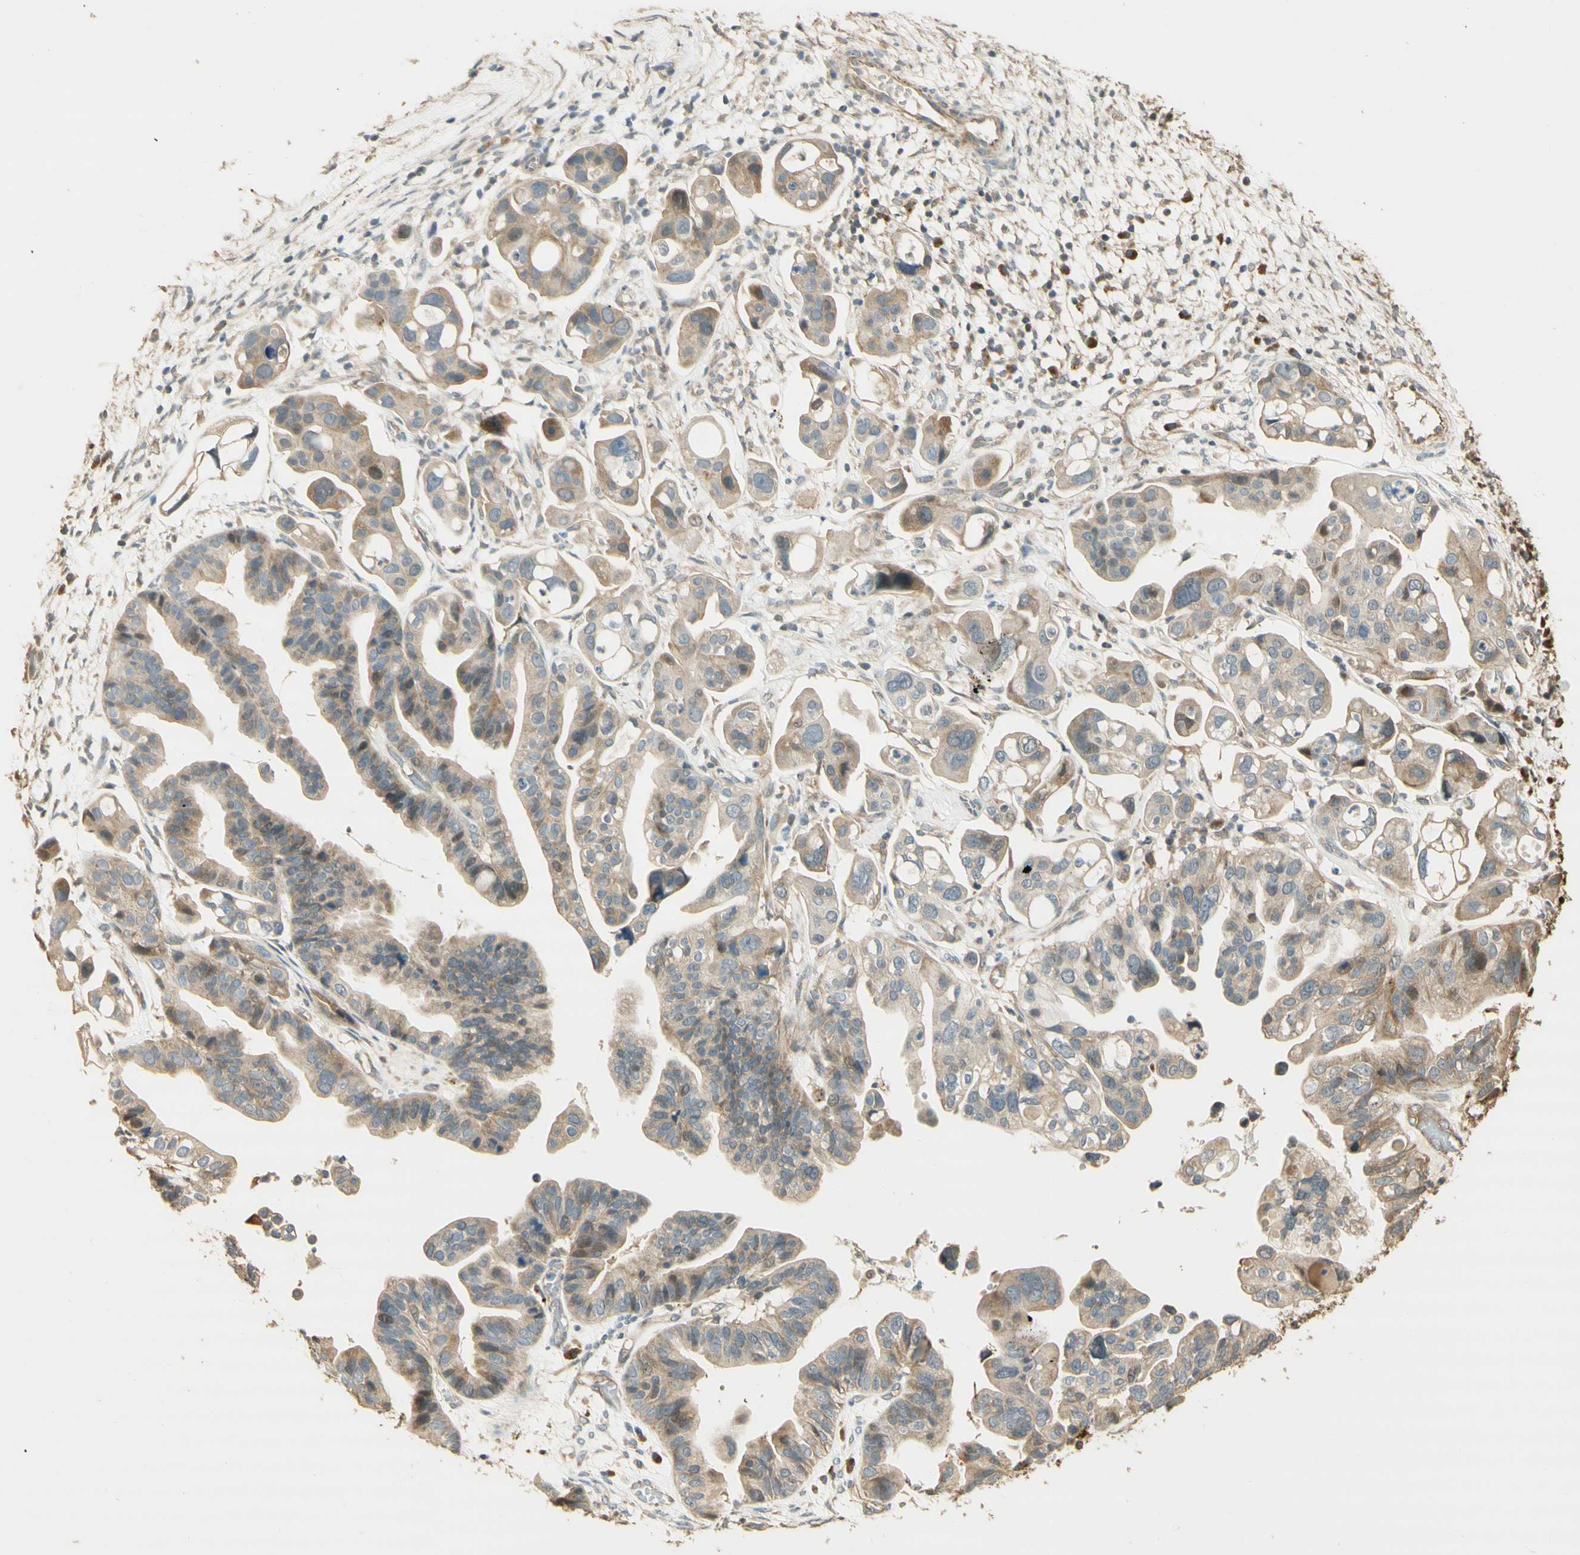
{"staining": {"intensity": "weak", "quantity": ">75%", "location": "cytoplasmic/membranous"}, "tissue": "ovarian cancer", "cell_type": "Tumor cells", "image_type": "cancer", "snomed": [{"axis": "morphology", "description": "Cystadenocarcinoma, serous, NOS"}, {"axis": "topography", "description": "Ovary"}], "caption": "IHC (DAB) staining of ovarian serous cystadenocarcinoma demonstrates weak cytoplasmic/membranous protein staining in about >75% of tumor cells. Using DAB (3,3'-diaminobenzidine) (brown) and hematoxylin (blue) stains, captured at high magnification using brightfield microscopy.", "gene": "AGER", "patient": {"sex": "female", "age": 56}}